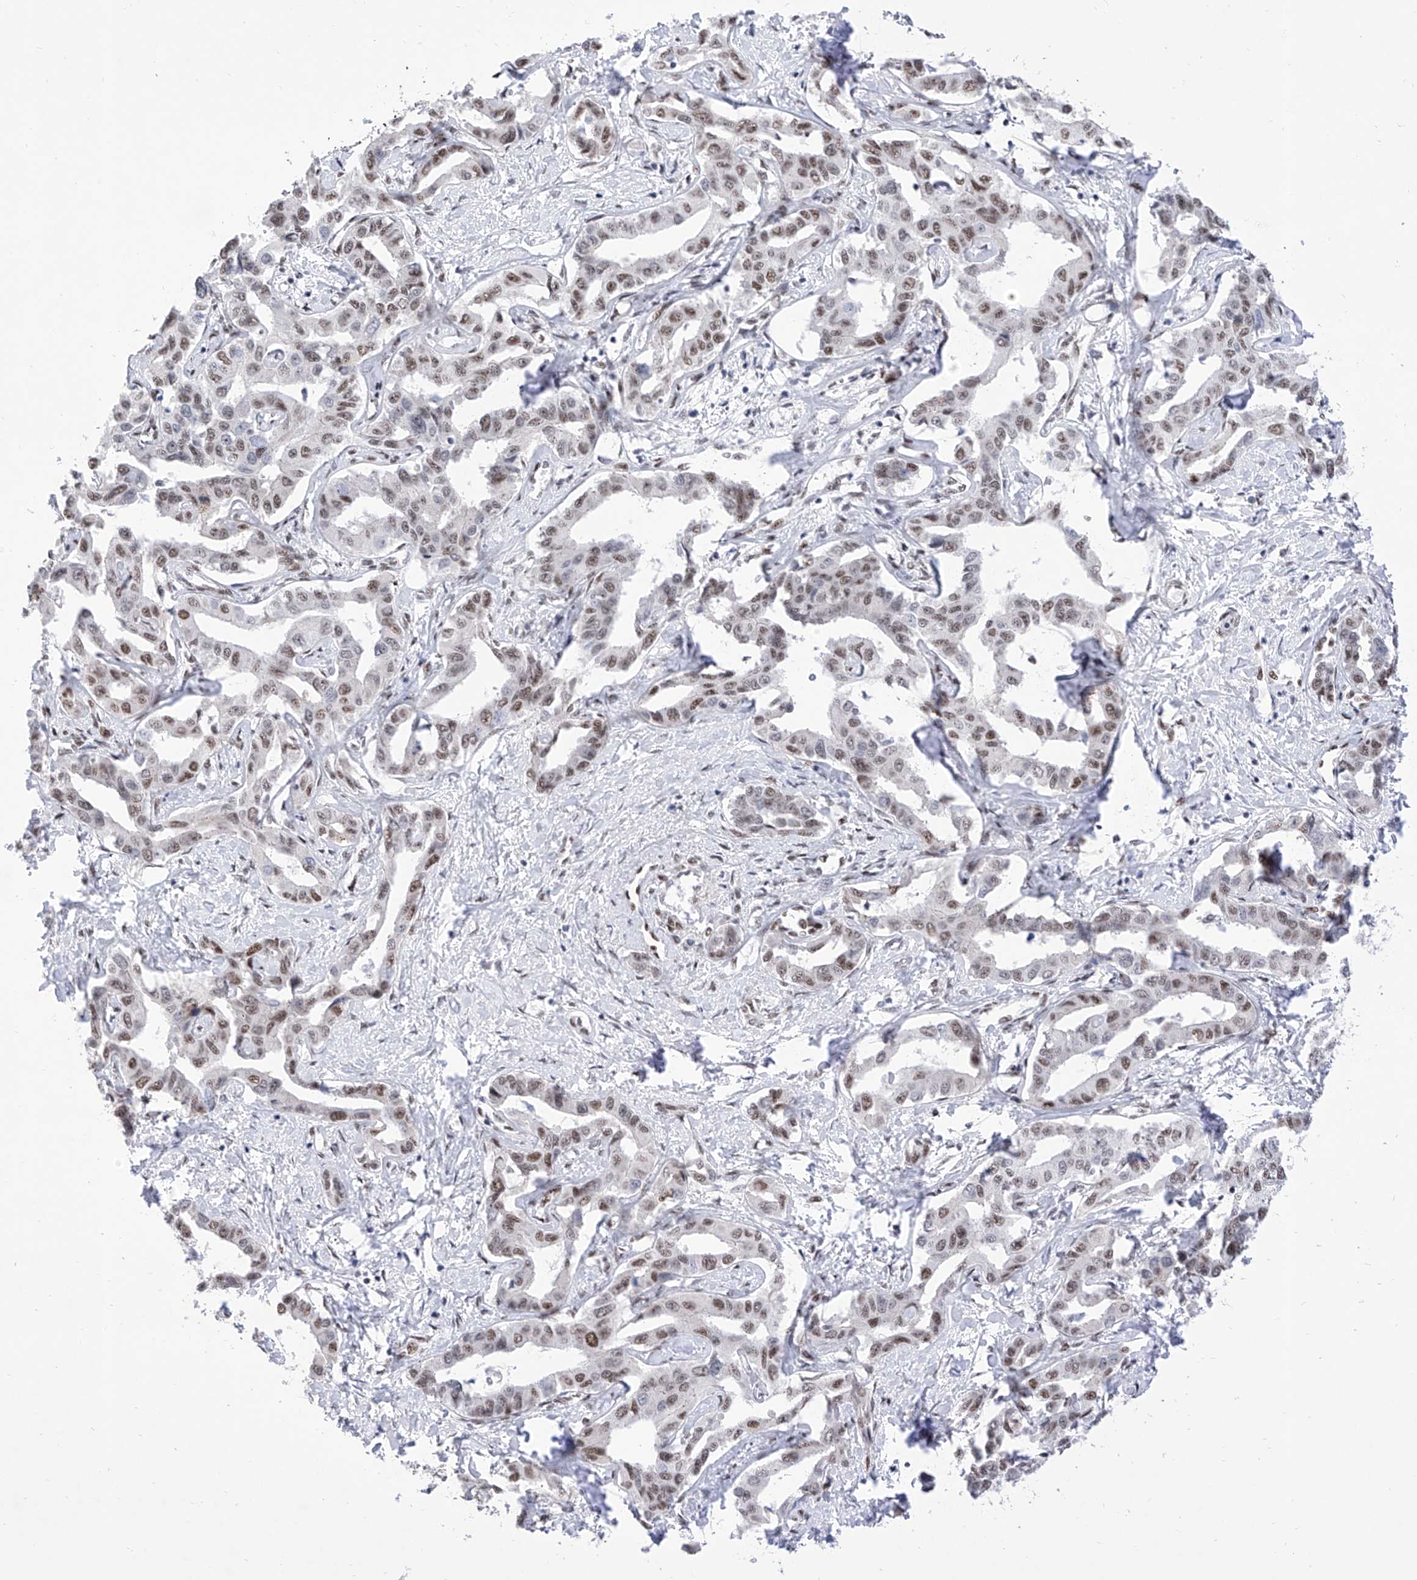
{"staining": {"intensity": "moderate", "quantity": ">75%", "location": "nuclear"}, "tissue": "liver cancer", "cell_type": "Tumor cells", "image_type": "cancer", "snomed": [{"axis": "morphology", "description": "Cholangiocarcinoma"}, {"axis": "topography", "description": "Liver"}], "caption": "Protein staining of liver cancer (cholangiocarcinoma) tissue shows moderate nuclear staining in approximately >75% of tumor cells.", "gene": "ATN1", "patient": {"sex": "male", "age": 59}}